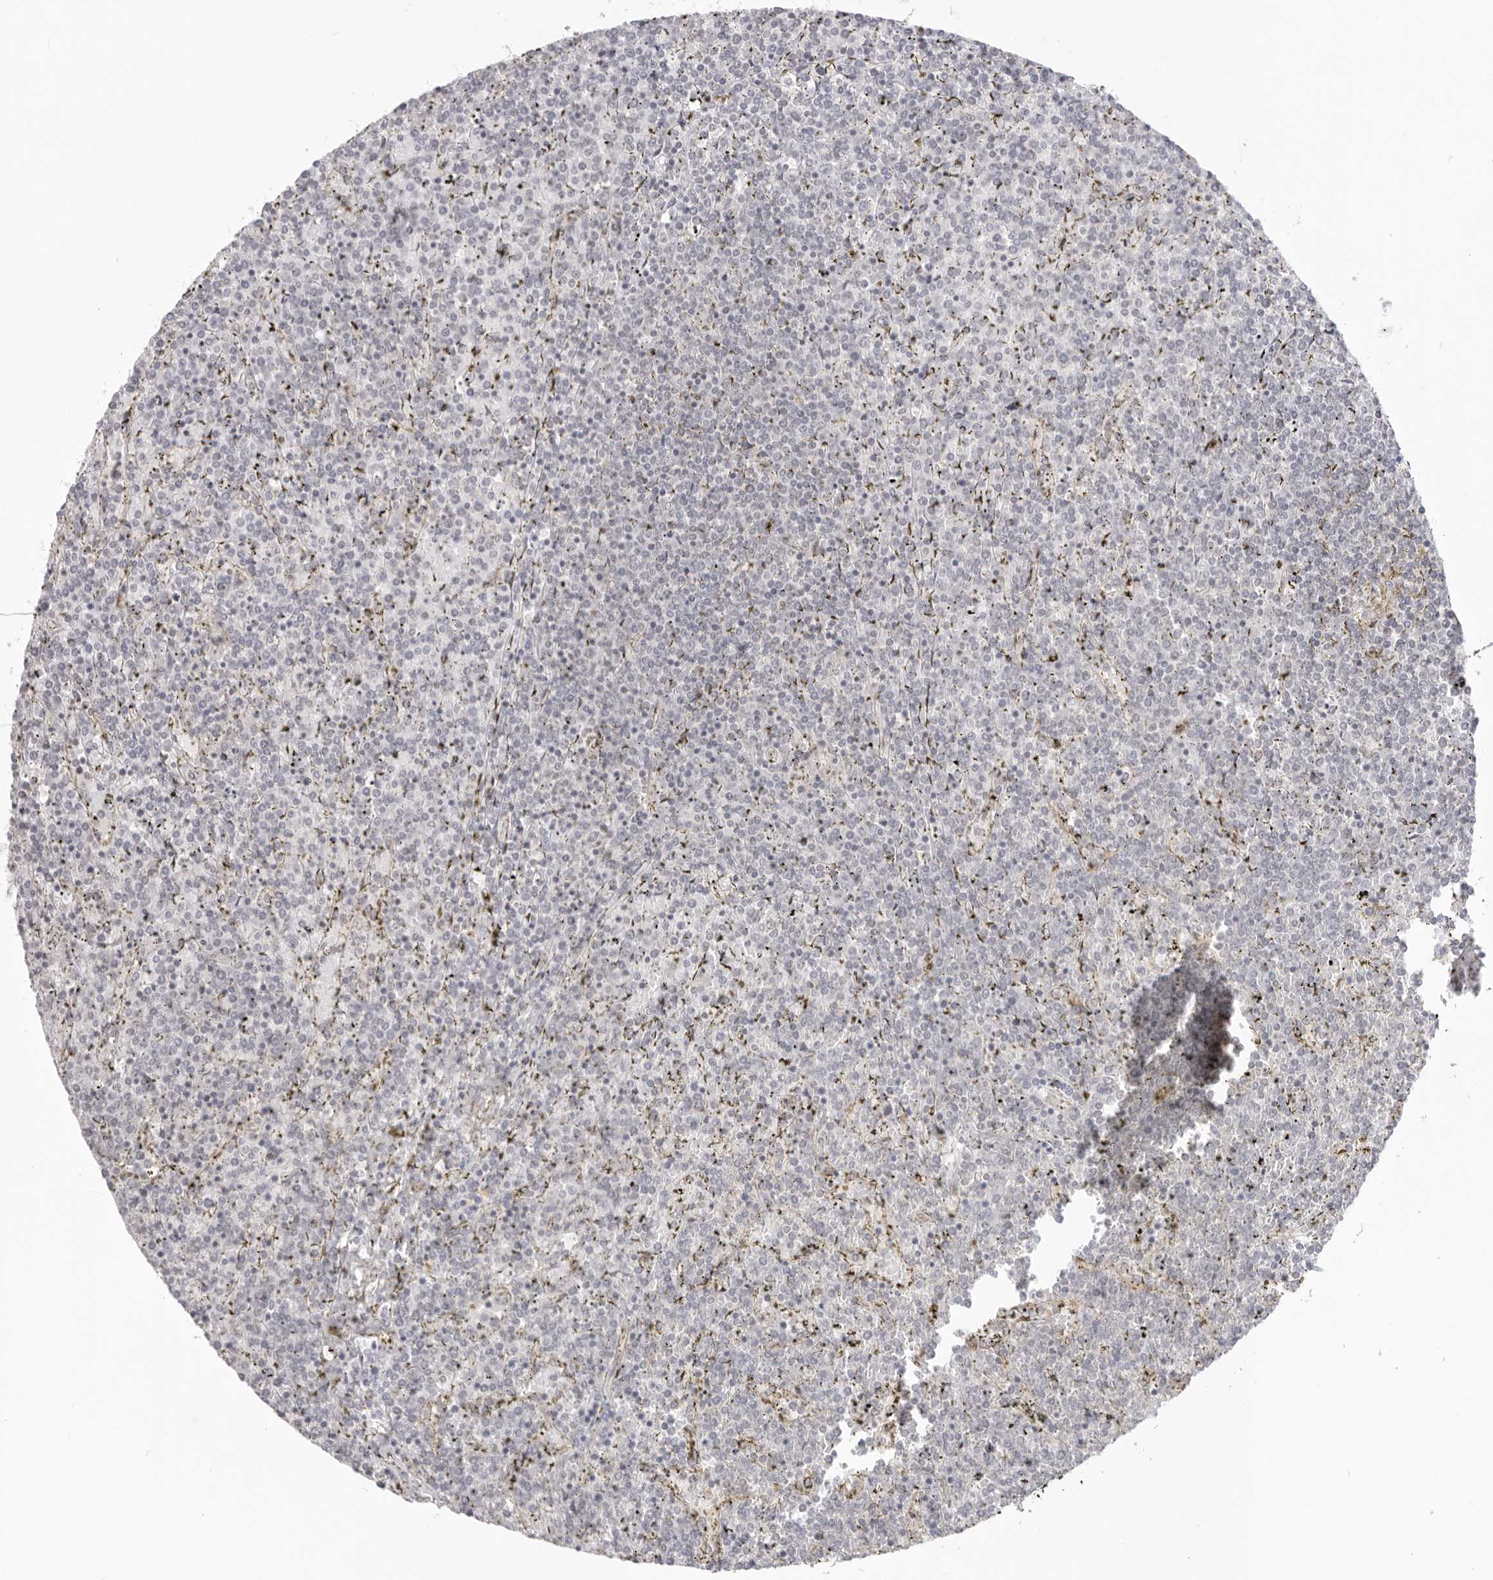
{"staining": {"intensity": "negative", "quantity": "none", "location": "none"}, "tissue": "lymphoma", "cell_type": "Tumor cells", "image_type": "cancer", "snomed": [{"axis": "morphology", "description": "Malignant lymphoma, non-Hodgkin's type, Low grade"}, {"axis": "topography", "description": "Spleen"}], "caption": "Immunohistochemical staining of low-grade malignant lymphoma, non-Hodgkin's type shows no significant expression in tumor cells.", "gene": "TRAPPC3", "patient": {"sex": "female", "age": 19}}